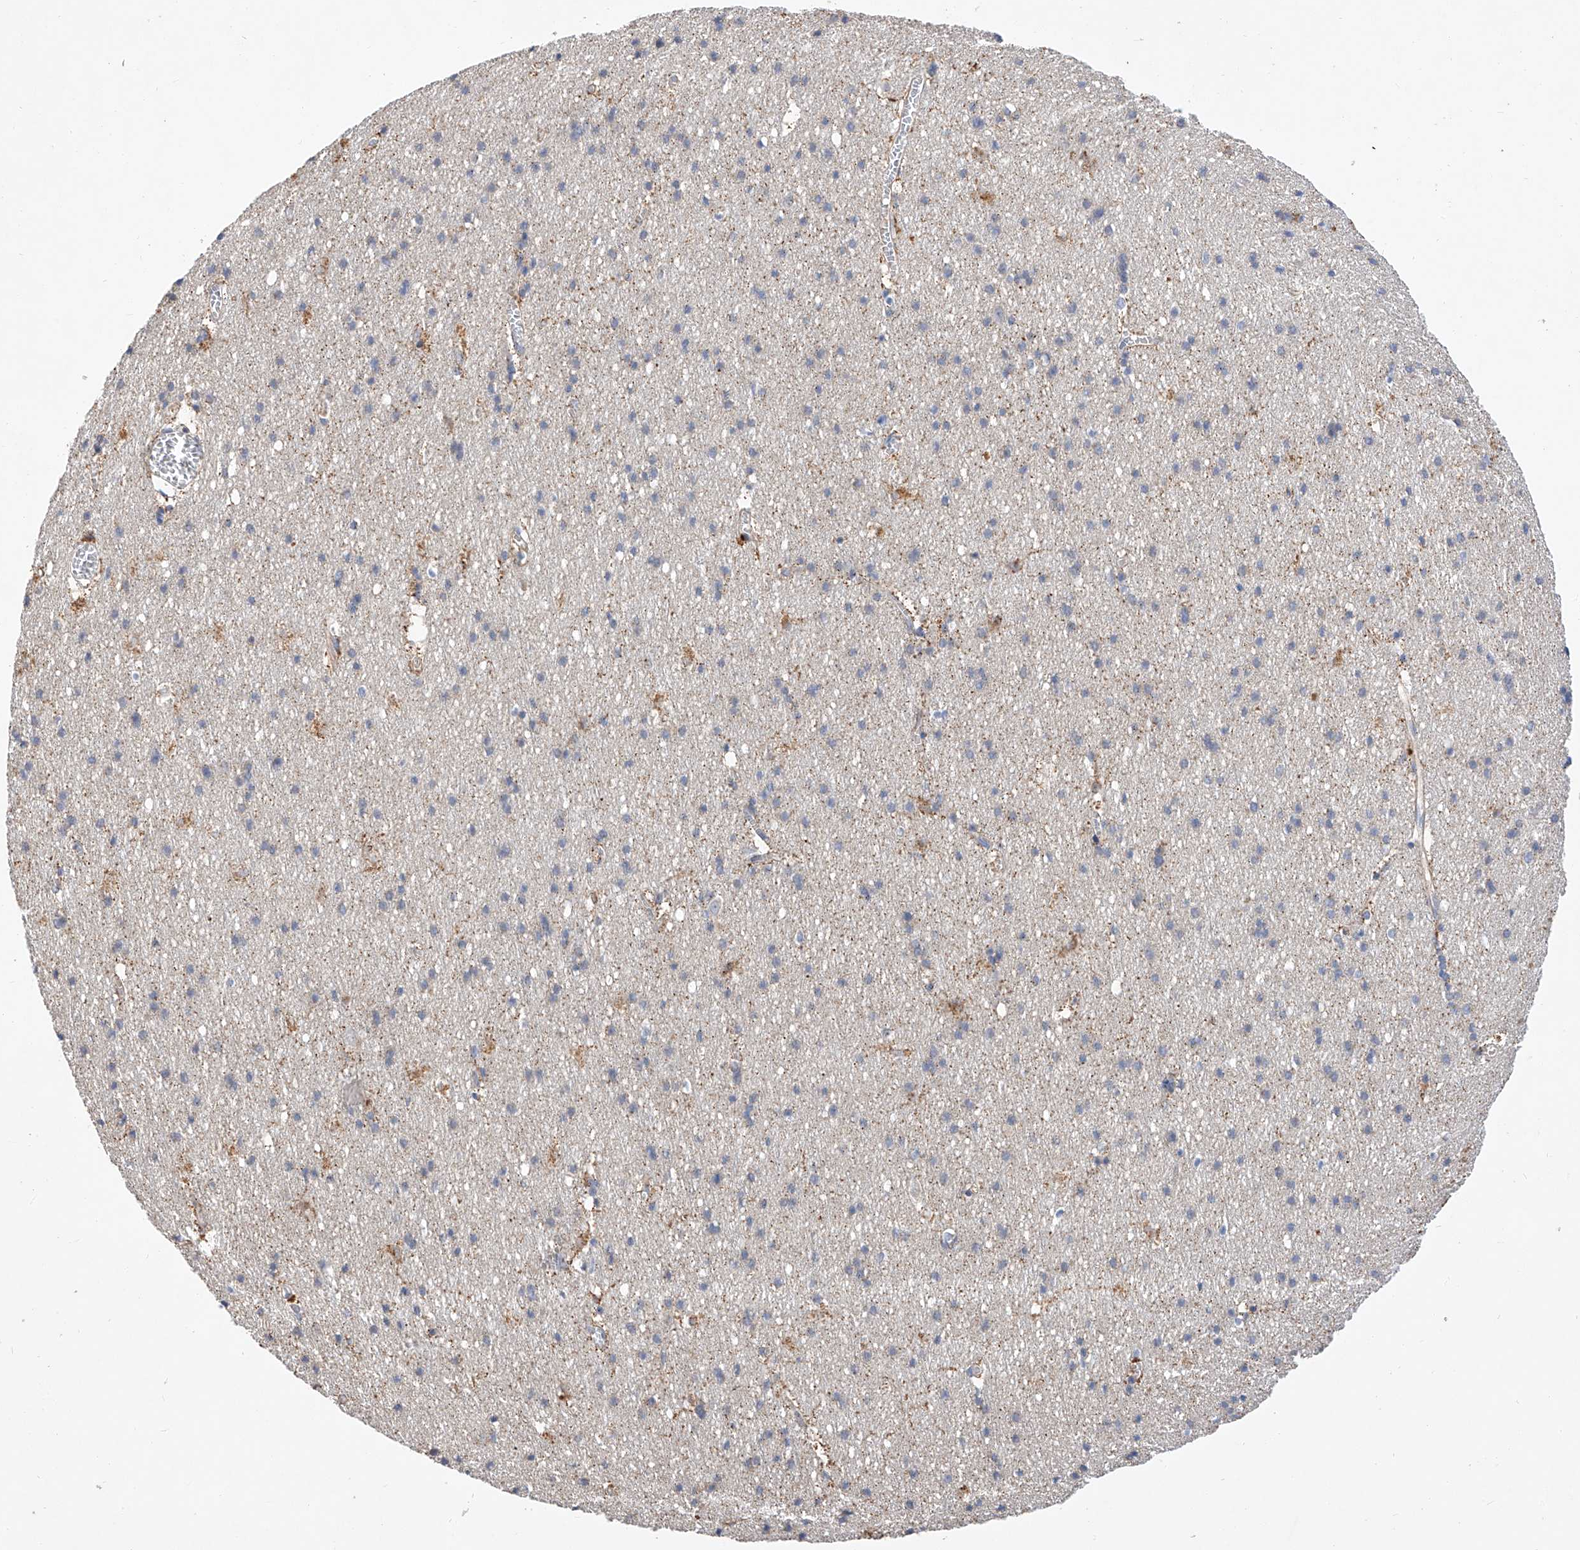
{"staining": {"intensity": "negative", "quantity": "none", "location": "none"}, "tissue": "cerebral cortex", "cell_type": "Endothelial cells", "image_type": "normal", "snomed": [{"axis": "morphology", "description": "Normal tissue, NOS"}, {"axis": "topography", "description": "Cerebral cortex"}], "caption": "Image shows no protein positivity in endothelial cells of benign cerebral cortex.", "gene": "AMD1", "patient": {"sex": "male", "age": 54}}